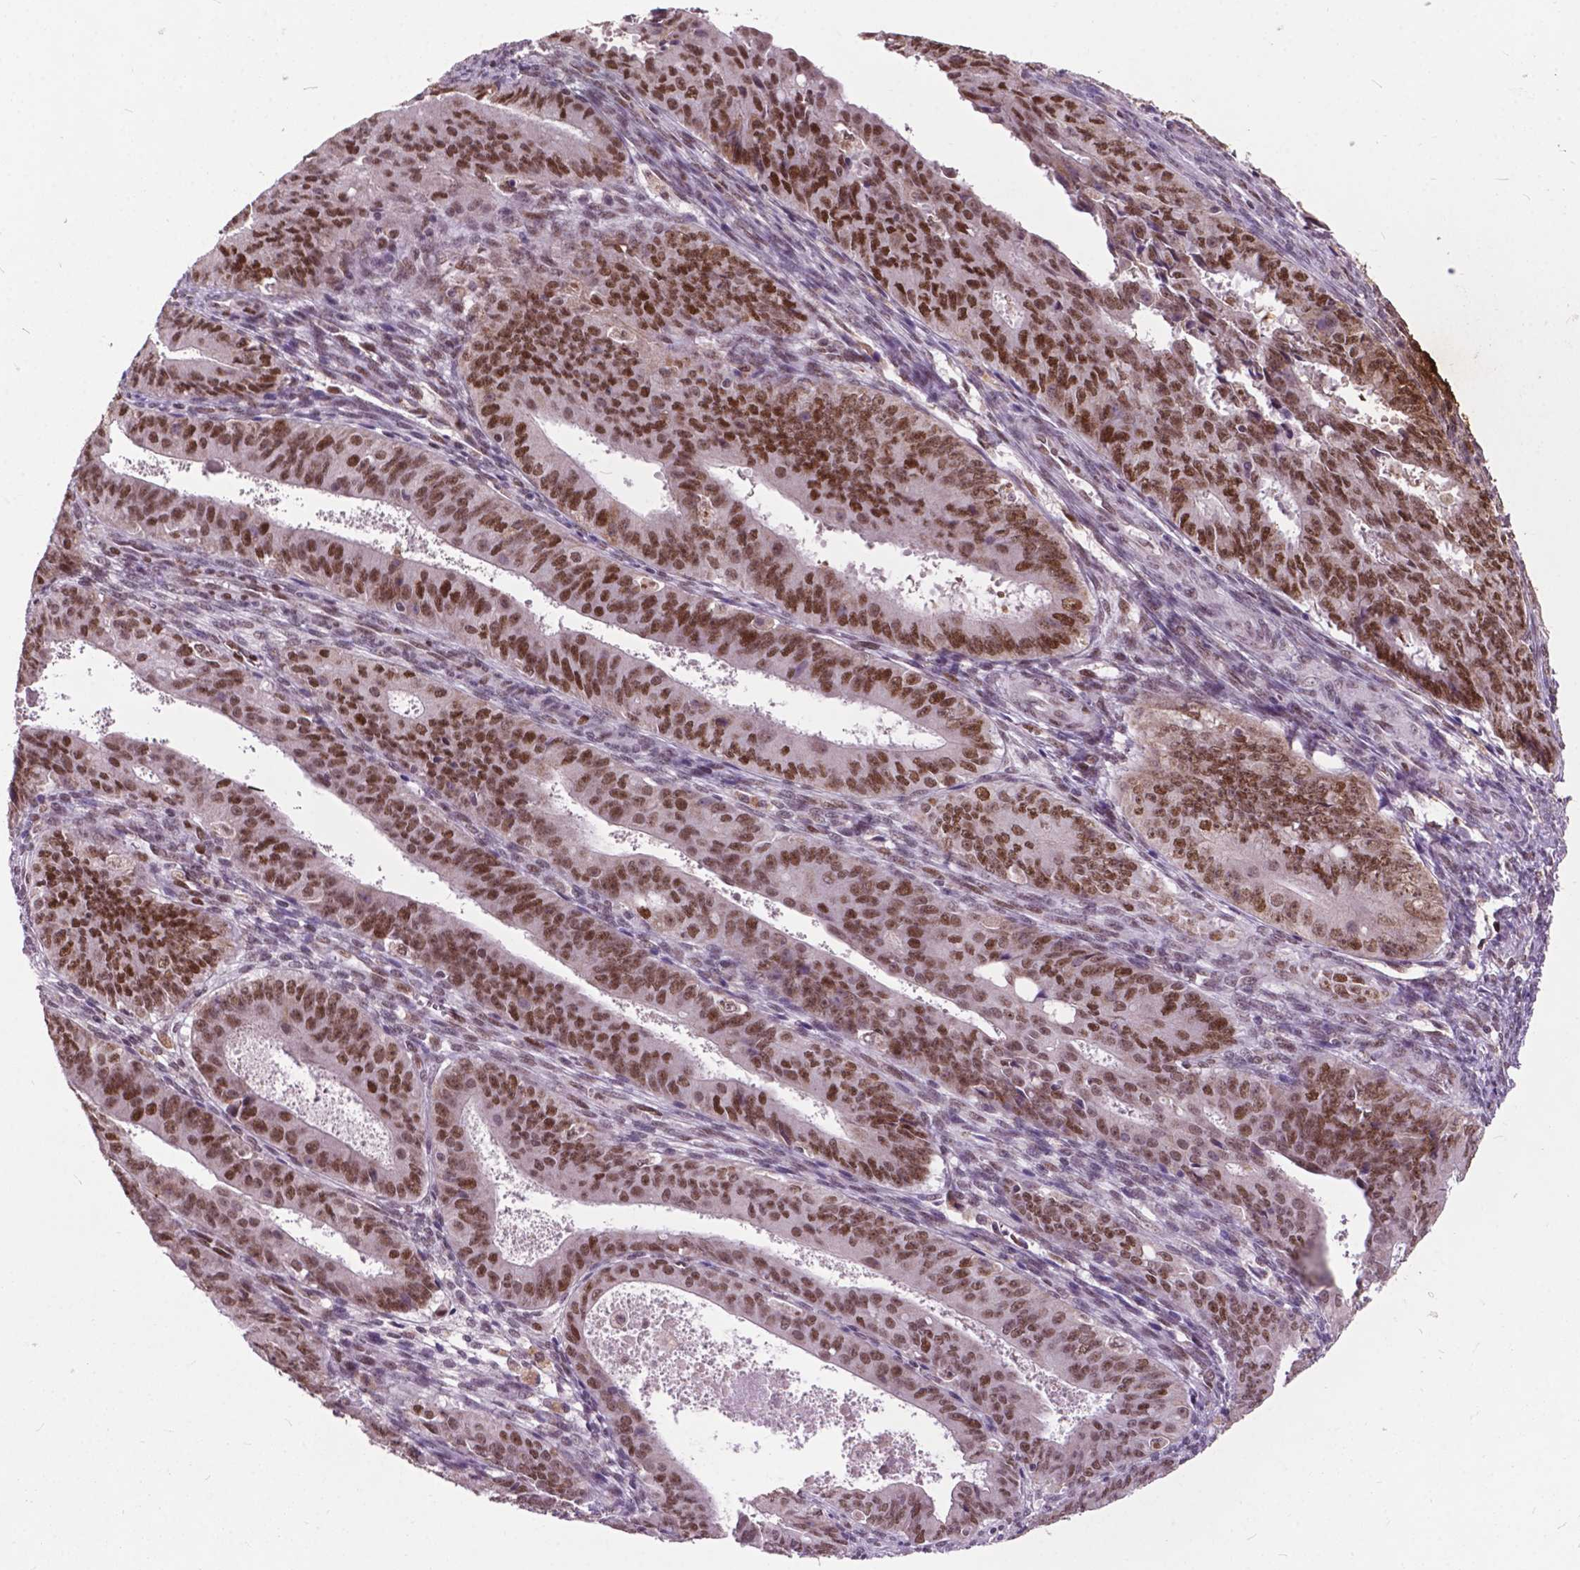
{"staining": {"intensity": "moderate", "quantity": ">75%", "location": "nuclear"}, "tissue": "ovarian cancer", "cell_type": "Tumor cells", "image_type": "cancer", "snomed": [{"axis": "morphology", "description": "Carcinoma, endometroid"}, {"axis": "topography", "description": "Ovary"}], "caption": "Immunohistochemistry (IHC) staining of ovarian cancer (endometroid carcinoma), which reveals medium levels of moderate nuclear positivity in approximately >75% of tumor cells indicating moderate nuclear protein positivity. The staining was performed using DAB (3,3'-diaminobenzidine) (brown) for protein detection and nuclei were counterstained in hematoxylin (blue).", "gene": "MSH2", "patient": {"sex": "female", "age": 42}}